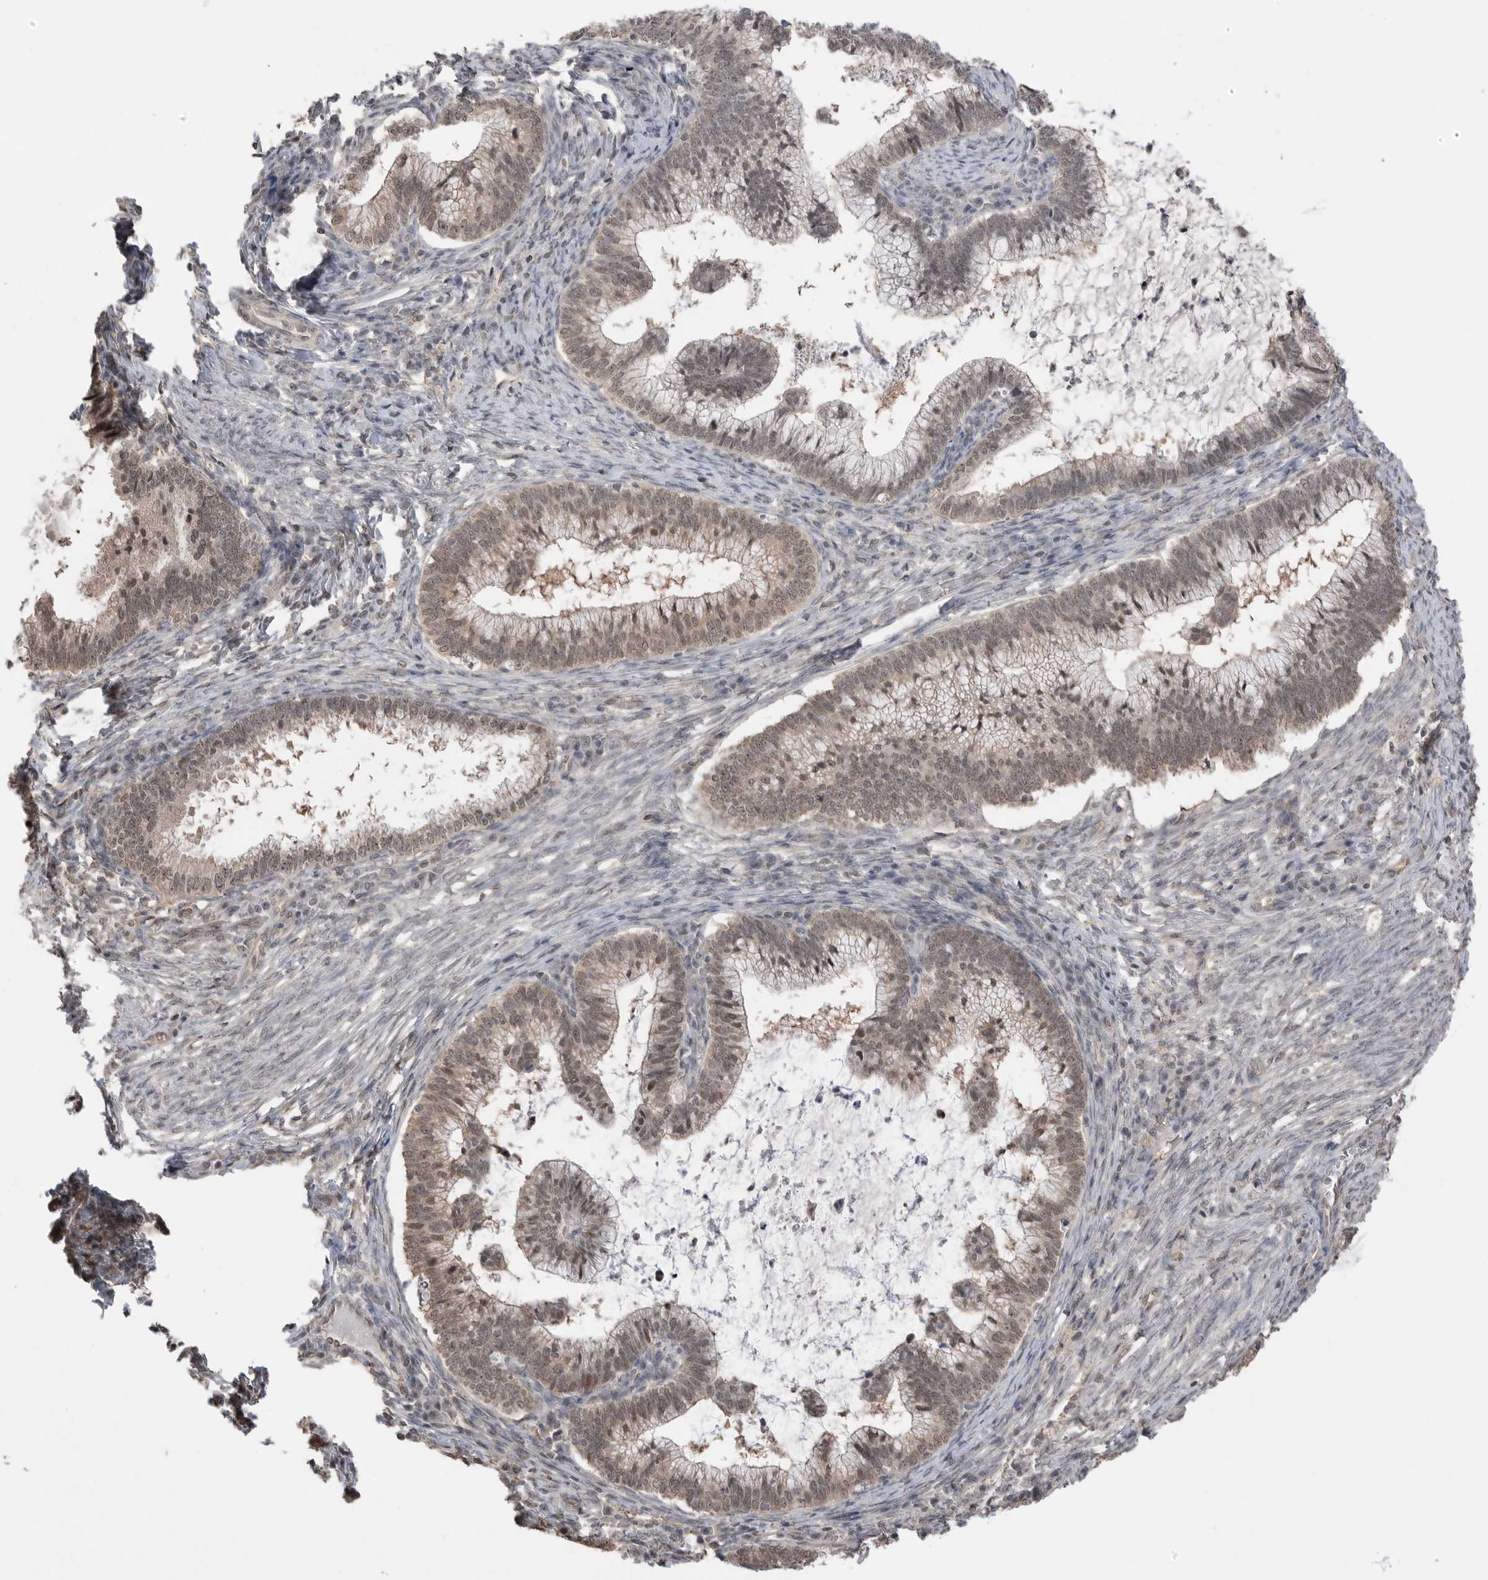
{"staining": {"intensity": "weak", "quantity": ">75%", "location": "nuclear"}, "tissue": "cervical cancer", "cell_type": "Tumor cells", "image_type": "cancer", "snomed": [{"axis": "morphology", "description": "Adenocarcinoma, NOS"}, {"axis": "topography", "description": "Cervix"}], "caption": "Human cervical cancer stained with a brown dye displays weak nuclear positive staining in approximately >75% of tumor cells.", "gene": "PEAK1", "patient": {"sex": "female", "age": 36}}